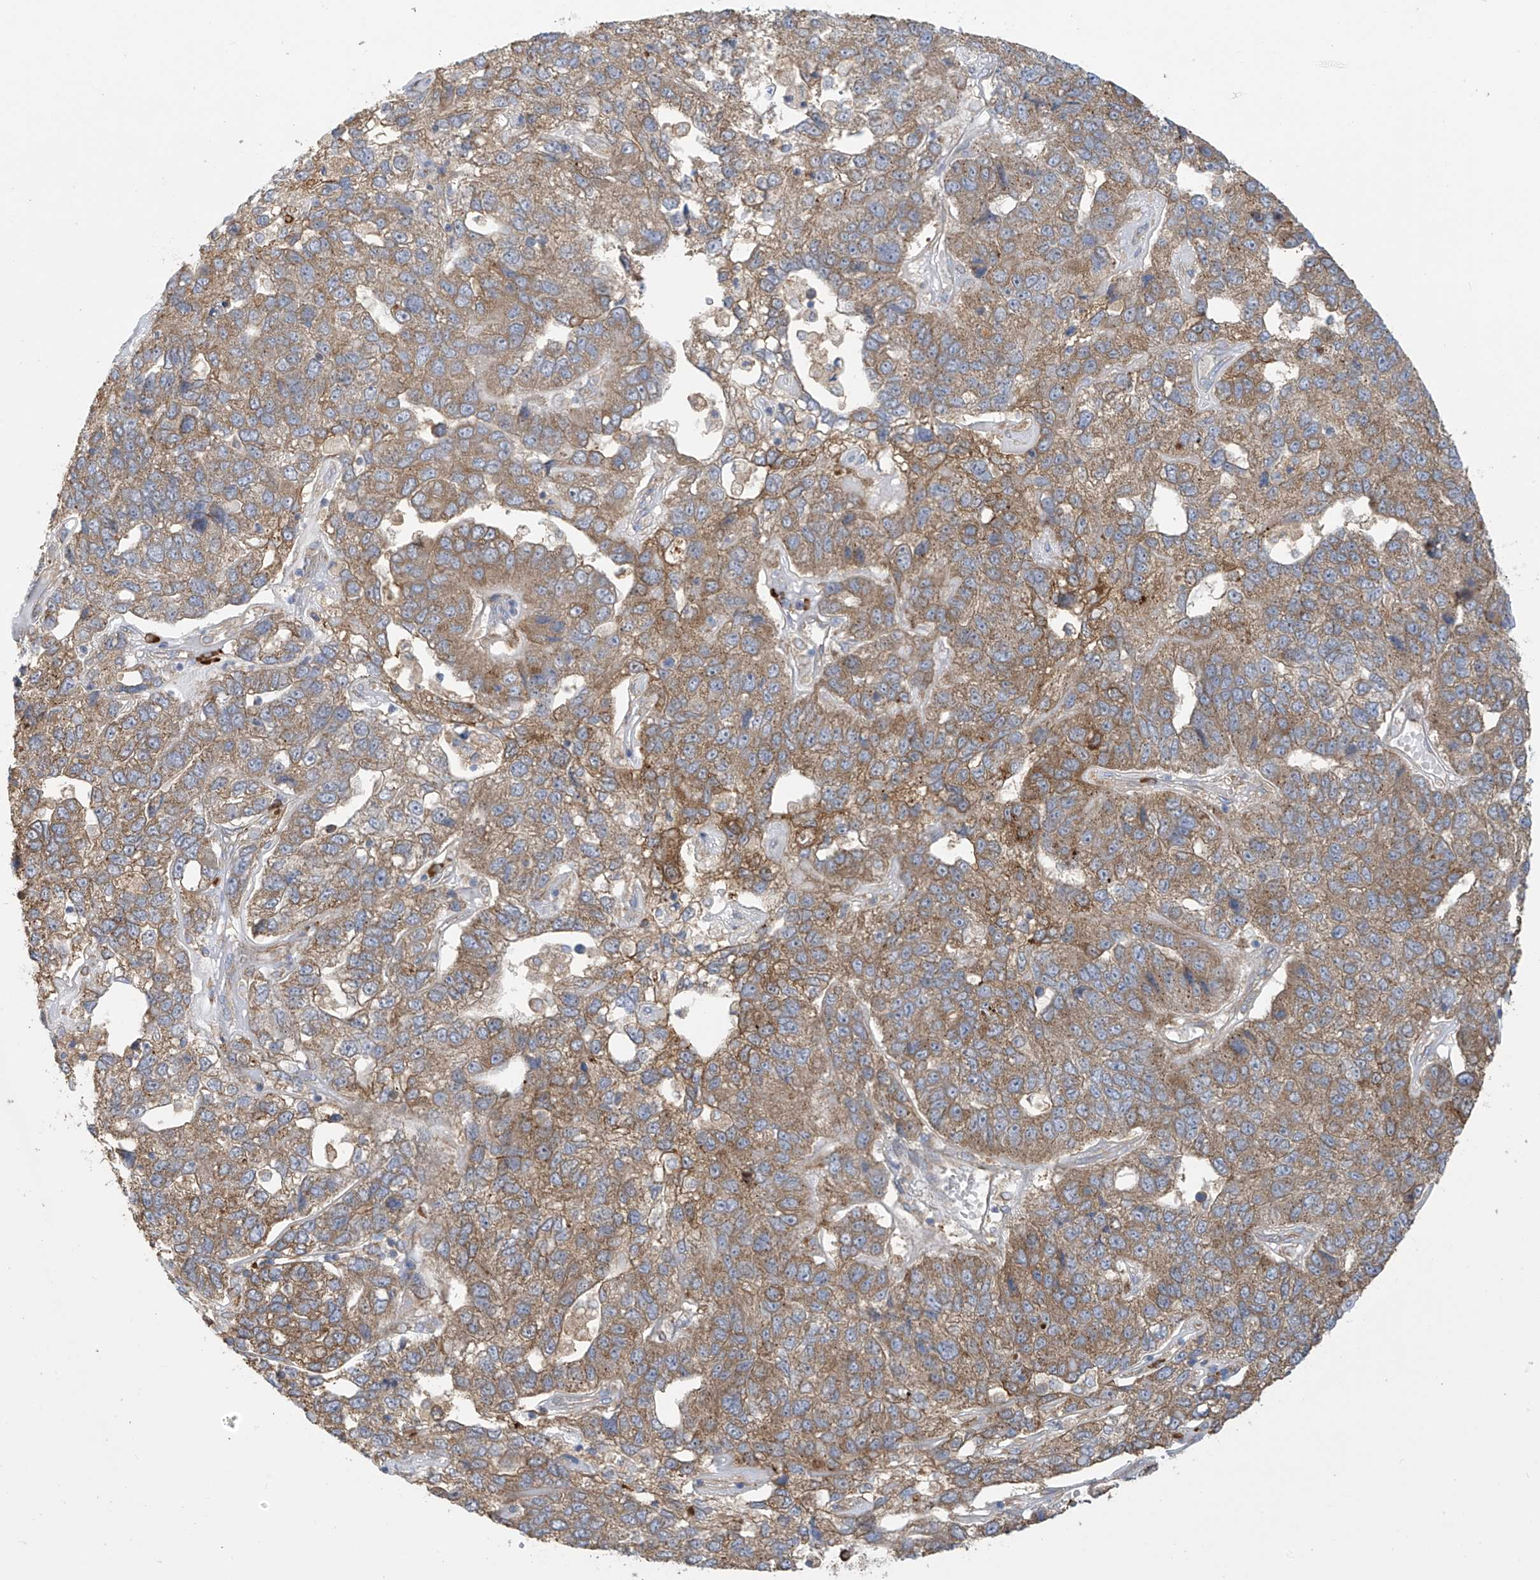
{"staining": {"intensity": "moderate", "quantity": "25%-75%", "location": "cytoplasmic/membranous"}, "tissue": "pancreatic cancer", "cell_type": "Tumor cells", "image_type": "cancer", "snomed": [{"axis": "morphology", "description": "Adenocarcinoma, NOS"}, {"axis": "topography", "description": "Pancreas"}], "caption": "Pancreatic cancer stained for a protein (brown) shows moderate cytoplasmic/membranous positive expression in about 25%-75% of tumor cells.", "gene": "KIAA1522", "patient": {"sex": "female", "age": 61}}